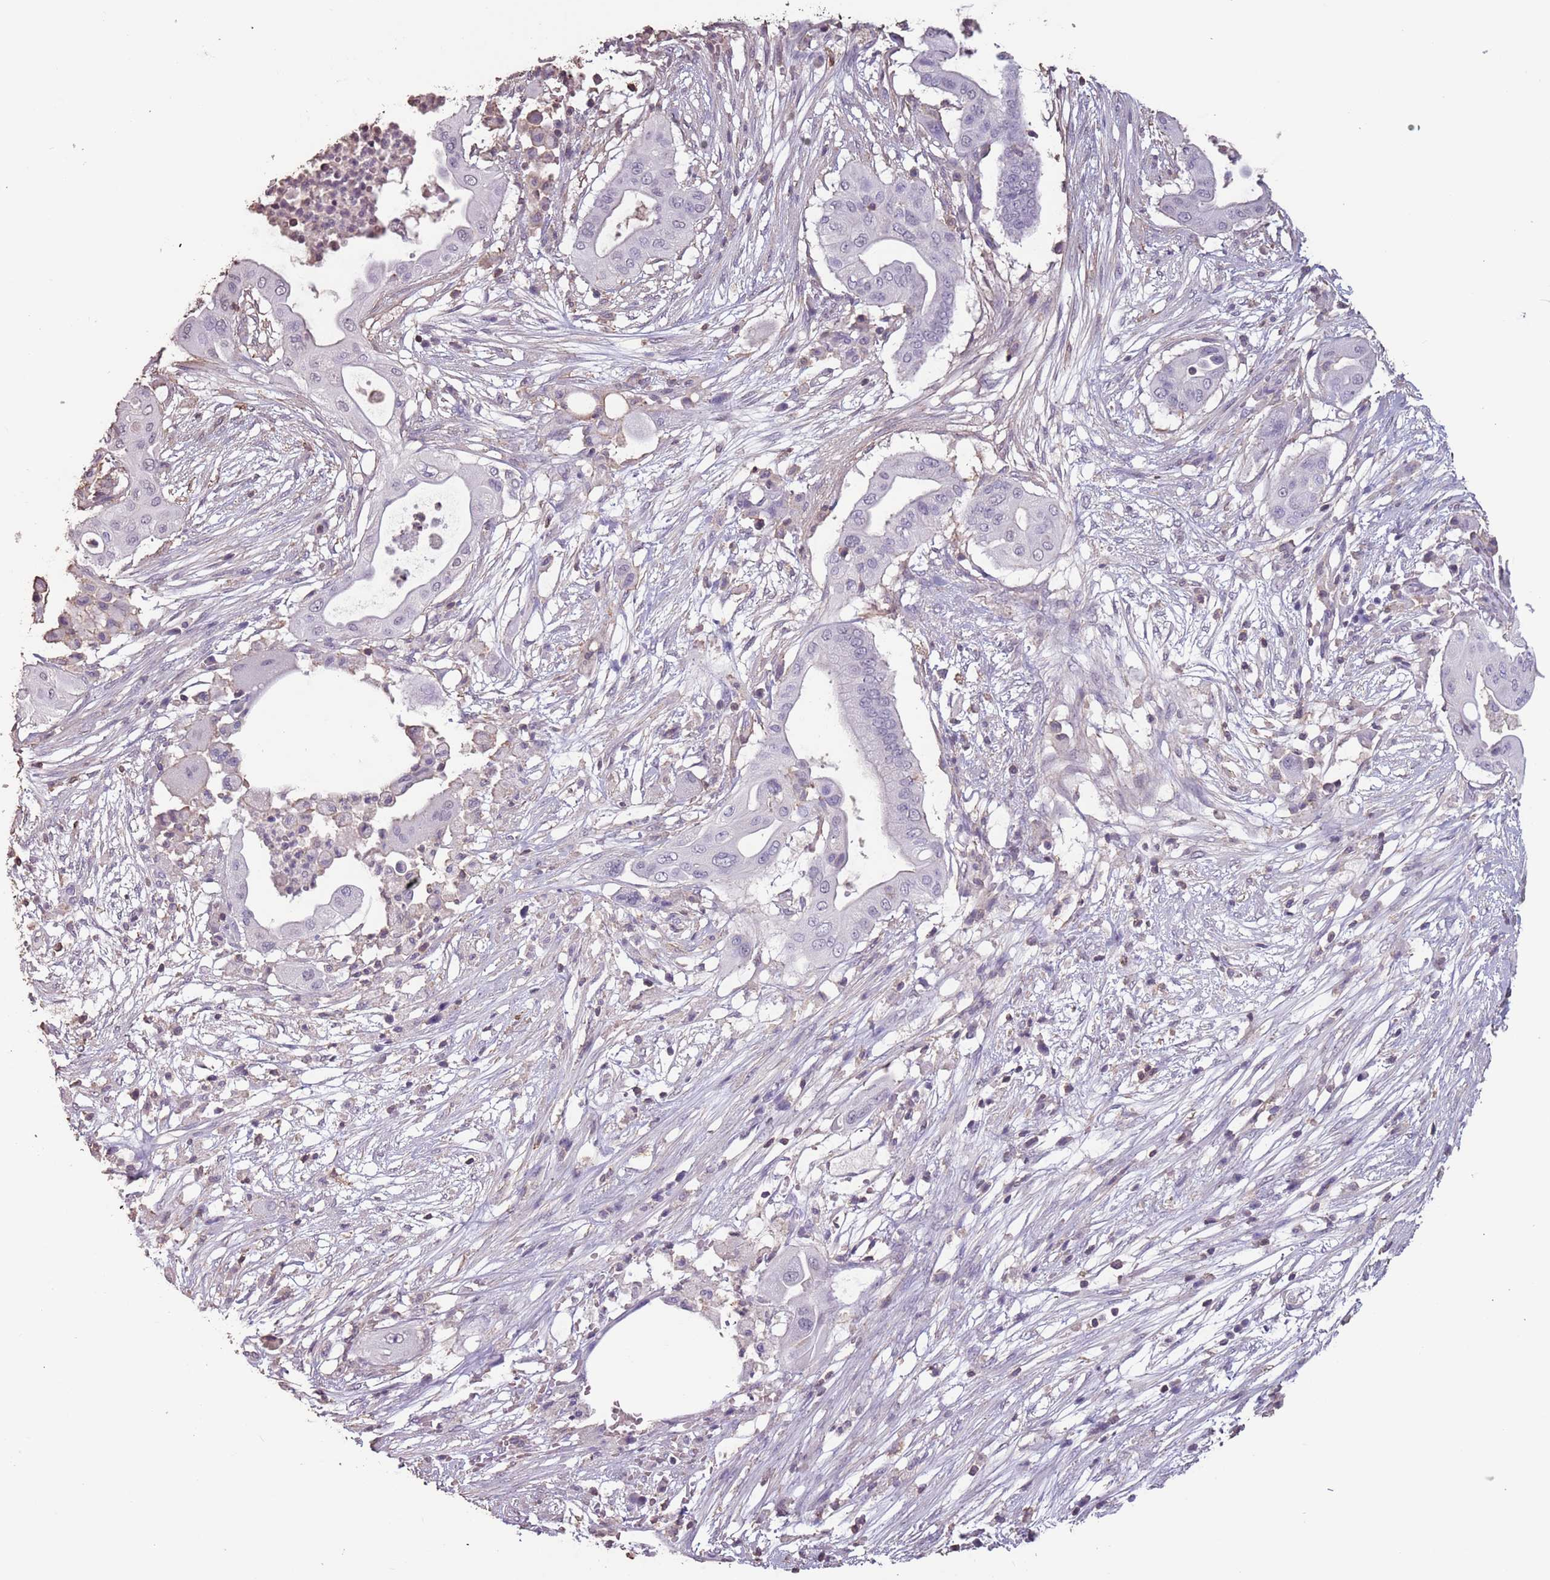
{"staining": {"intensity": "negative", "quantity": "none", "location": "none"}, "tissue": "pancreatic cancer", "cell_type": "Tumor cells", "image_type": "cancer", "snomed": [{"axis": "morphology", "description": "Adenocarcinoma, NOS"}, {"axis": "topography", "description": "Pancreas"}], "caption": "A histopathology image of human pancreatic cancer (adenocarcinoma) is negative for staining in tumor cells. (DAB (3,3'-diaminobenzidine) immunohistochemistry visualized using brightfield microscopy, high magnification).", "gene": "SUN5", "patient": {"sex": "male", "age": 68}}